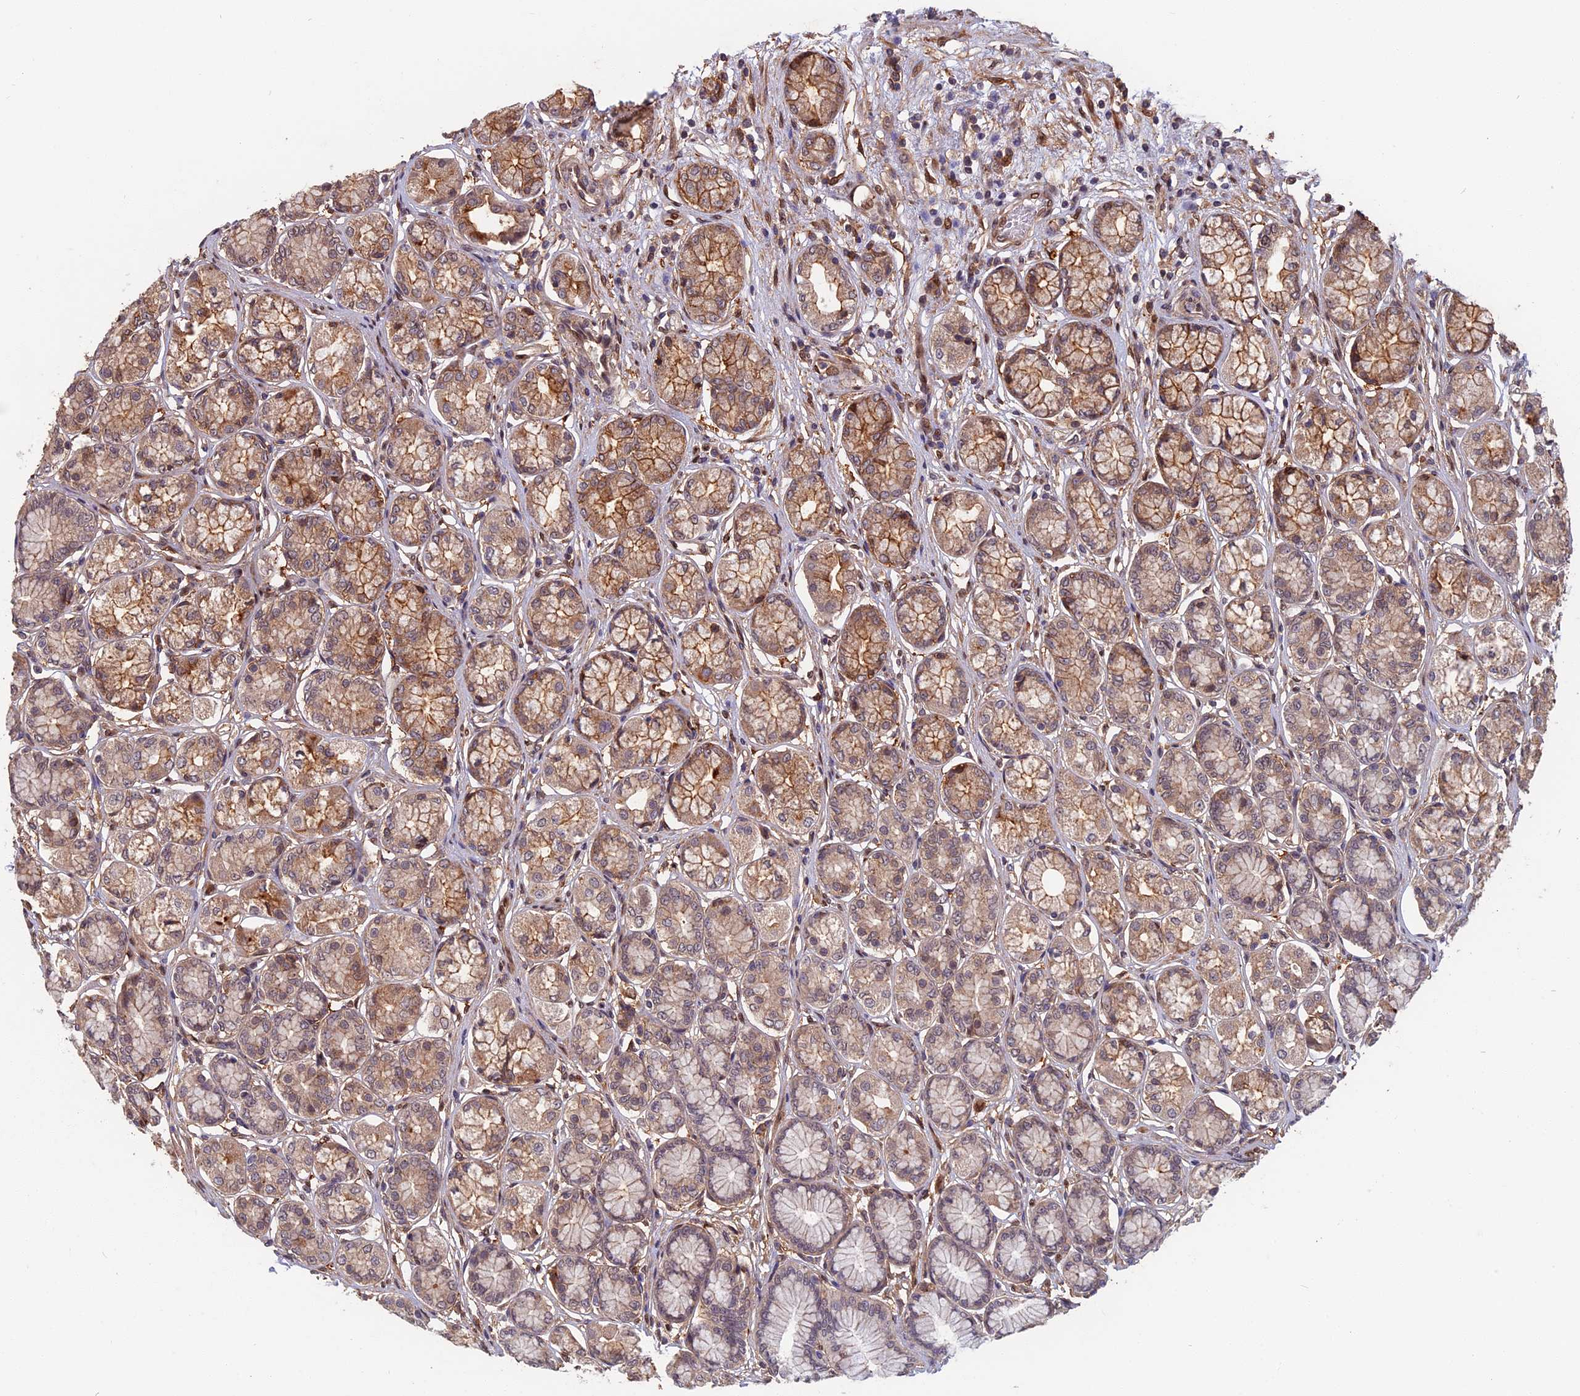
{"staining": {"intensity": "moderate", "quantity": ">75%", "location": "cytoplasmic/membranous,nuclear"}, "tissue": "stomach", "cell_type": "Glandular cells", "image_type": "normal", "snomed": [{"axis": "morphology", "description": "Normal tissue, NOS"}, {"axis": "morphology", "description": "Adenocarcinoma, NOS"}, {"axis": "morphology", "description": "Adenocarcinoma, High grade"}, {"axis": "topography", "description": "Stomach, upper"}, {"axis": "topography", "description": "Stomach"}], "caption": "Immunohistochemical staining of benign stomach shows medium levels of moderate cytoplasmic/membranous,nuclear positivity in approximately >75% of glandular cells. (DAB IHC, brown staining for protein, blue staining for nuclei).", "gene": "SPG11", "patient": {"sex": "female", "age": 65}}